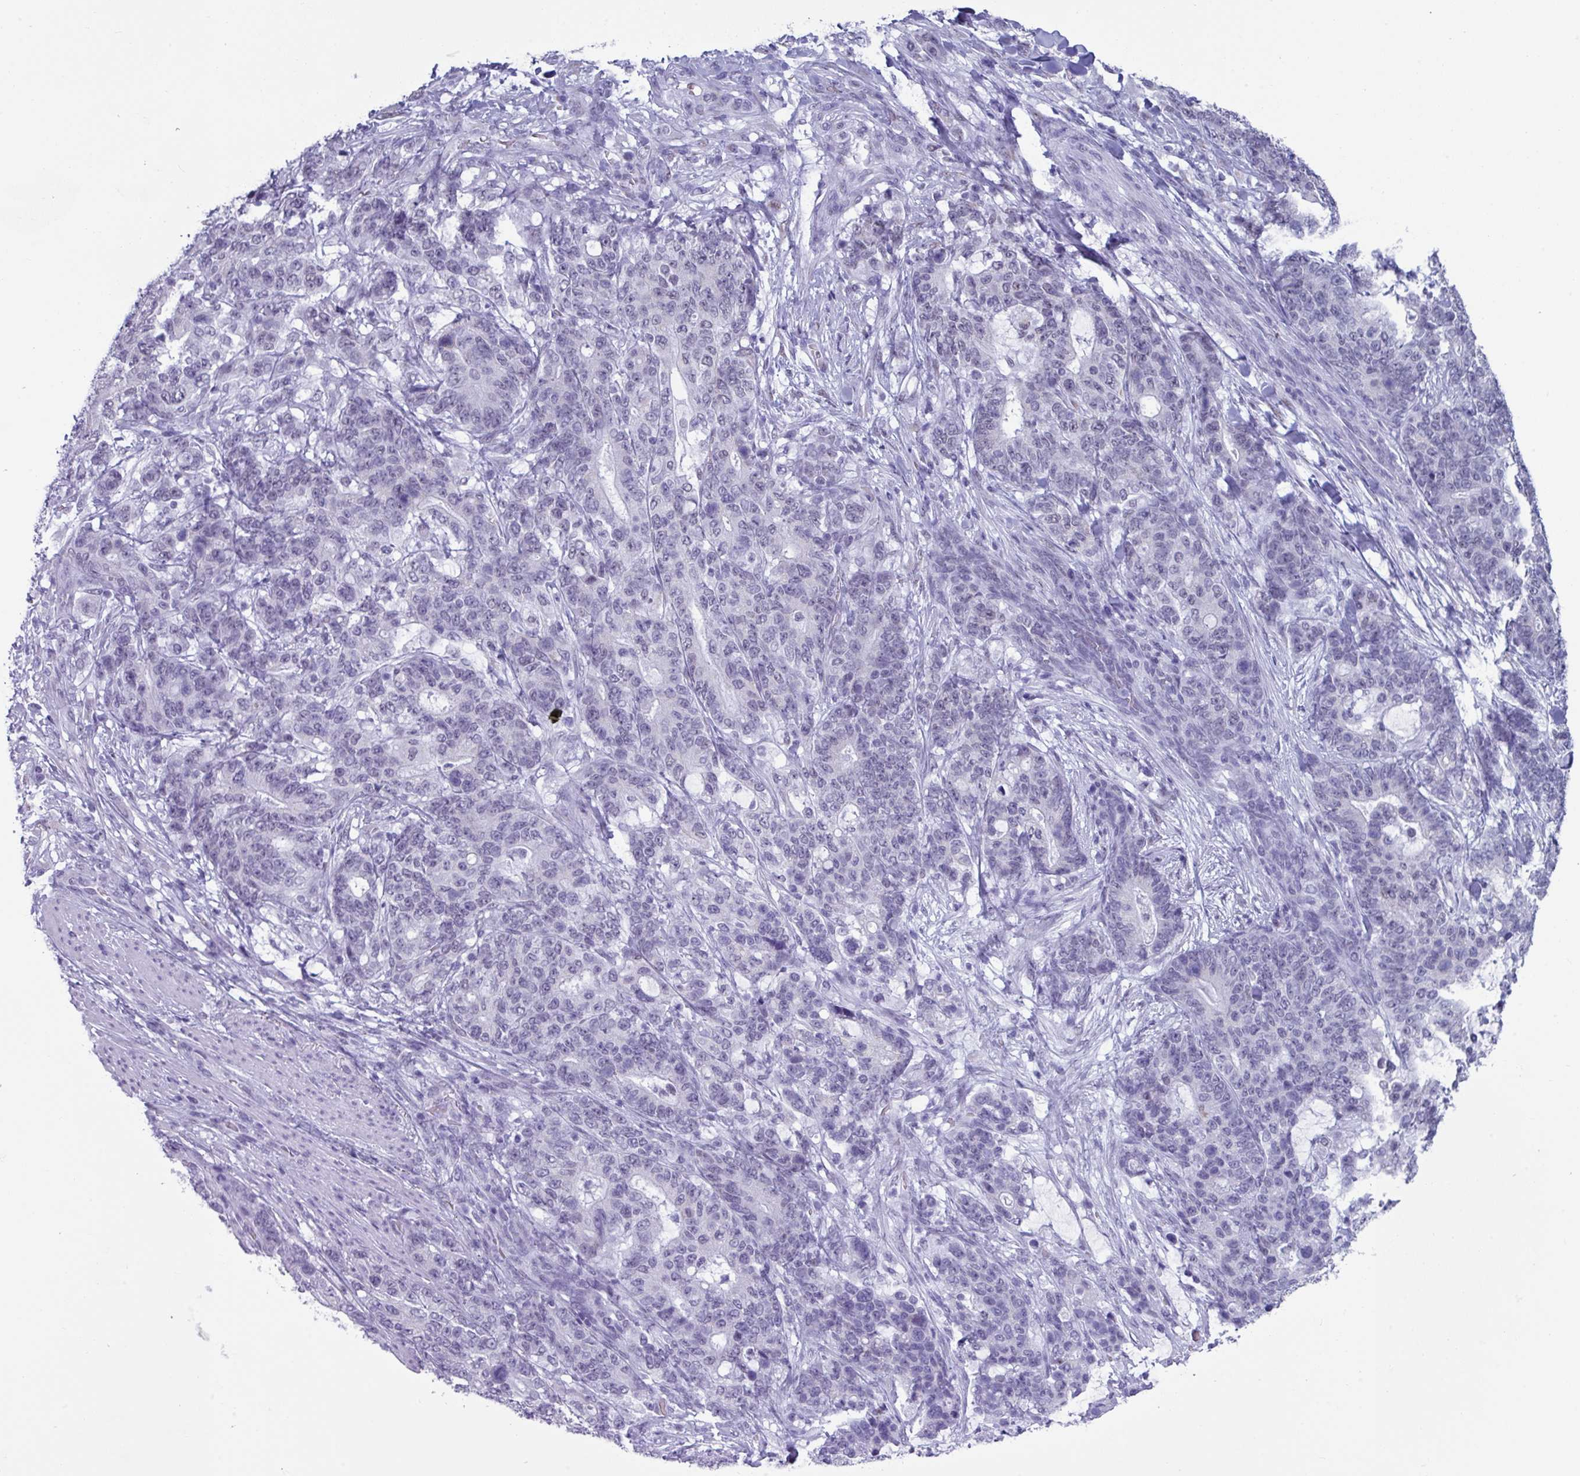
{"staining": {"intensity": "negative", "quantity": "none", "location": "none"}, "tissue": "stomach cancer", "cell_type": "Tumor cells", "image_type": "cancer", "snomed": [{"axis": "morphology", "description": "Normal tissue, NOS"}, {"axis": "morphology", "description": "Adenocarcinoma, NOS"}, {"axis": "topography", "description": "Stomach"}], "caption": "Photomicrograph shows no significant protein staining in tumor cells of stomach cancer (adenocarcinoma).", "gene": "PUF60", "patient": {"sex": "female", "age": 64}}